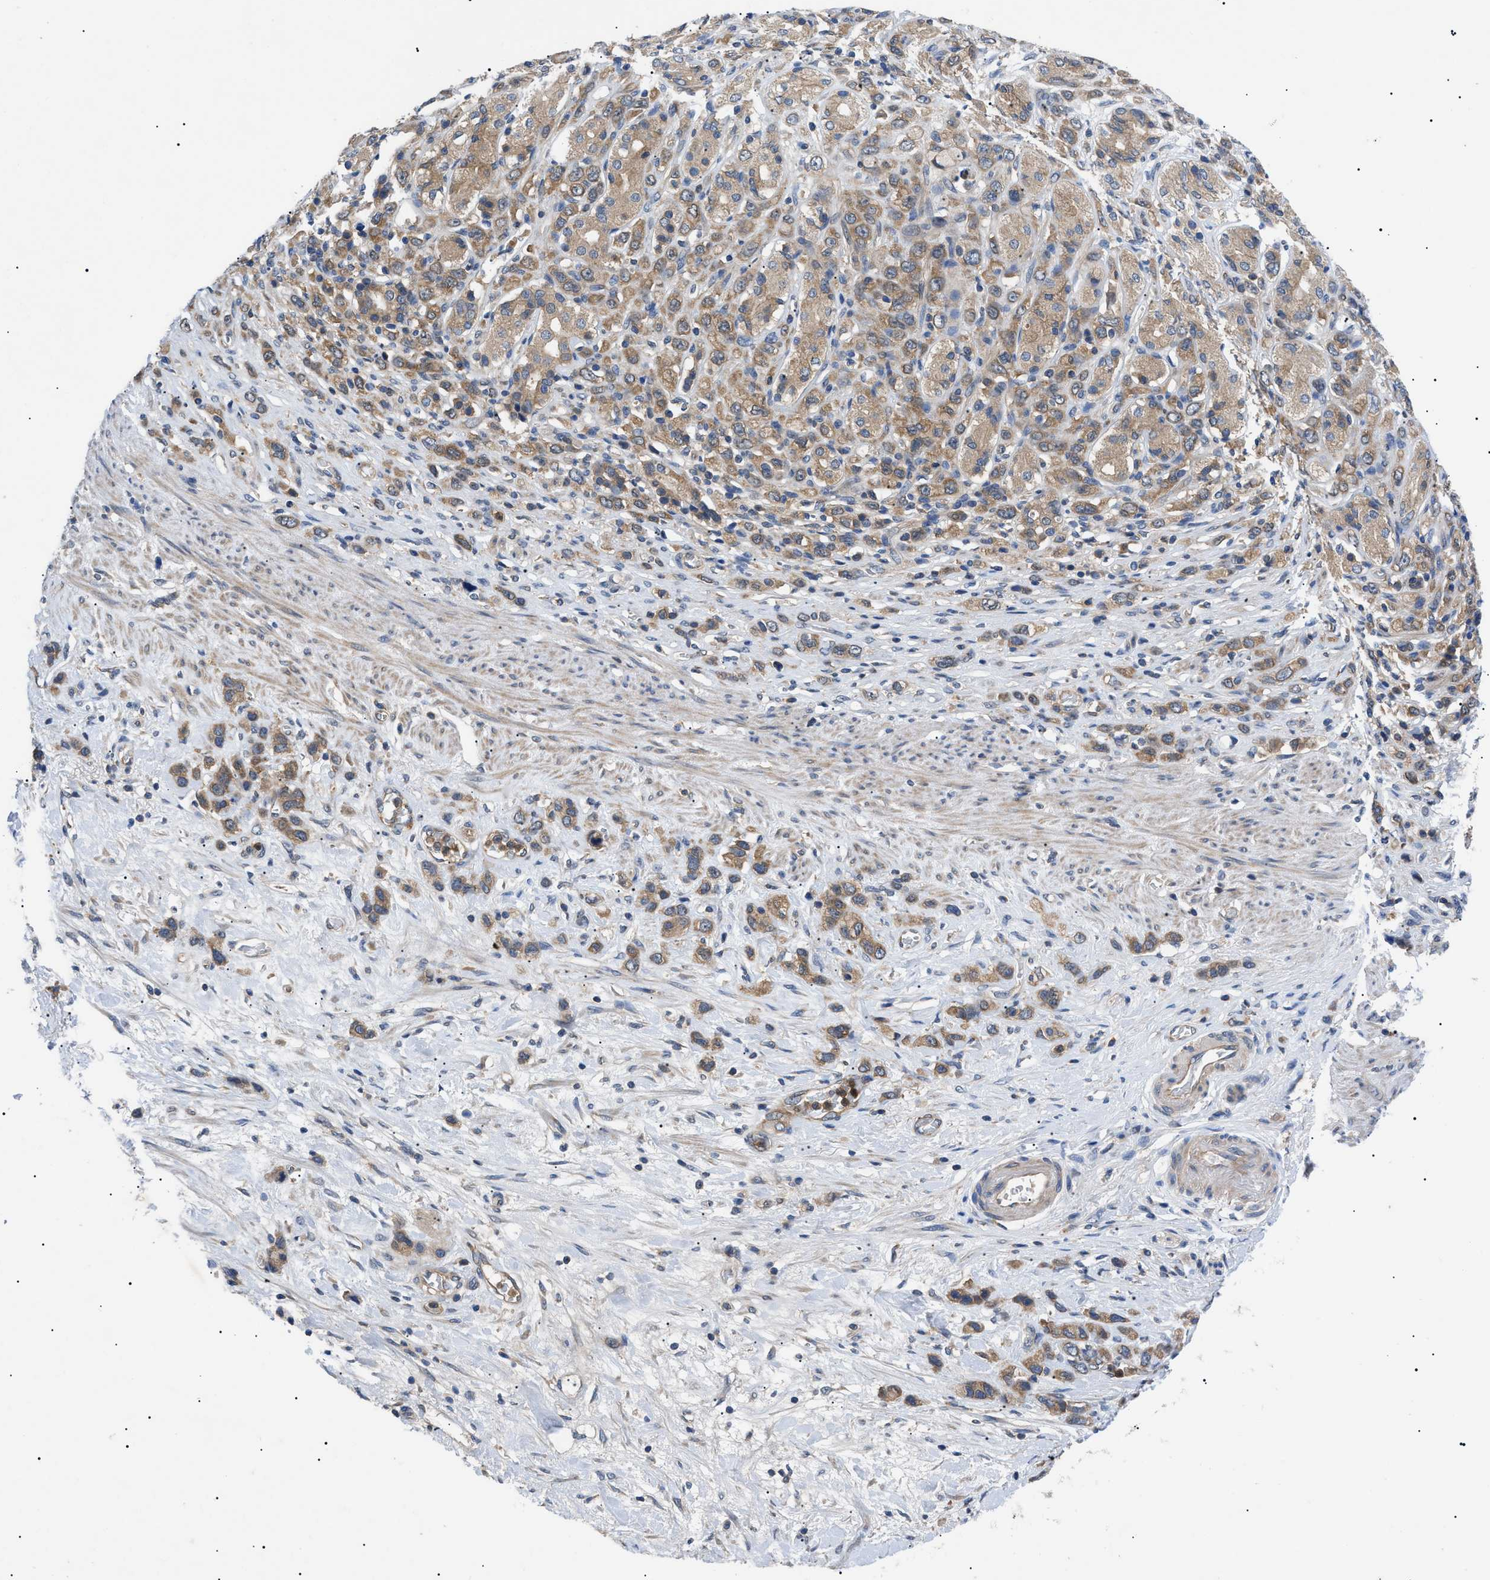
{"staining": {"intensity": "moderate", "quantity": ">75%", "location": "cytoplasmic/membranous"}, "tissue": "stomach cancer", "cell_type": "Tumor cells", "image_type": "cancer", "snomed": [{"axis": "morphology", "description": "Adenocarcinoma, NOS"}, {"axis": "morphology", "description": "Adenocarcinoma, High grade"}, {"axis": "topography", "description": "Stomach, upper"}, {"axis": "topography", "description": "Stomach, lower"}], "caption": "Stomach cancer (adenocarcinoma) was stained to show a protein in brown. There is medium levels of moderate cytoplasmic/membranous positivity in approximately >75% of tumor cells. The staining was performed using DAB (3,3'-diaminobenzidine), with brown indicating positive protein expression. Nuclei are stained blue with hematoxylin.", "gene": "RIPK1", "patient": {"sex": "female", "age": 65}}